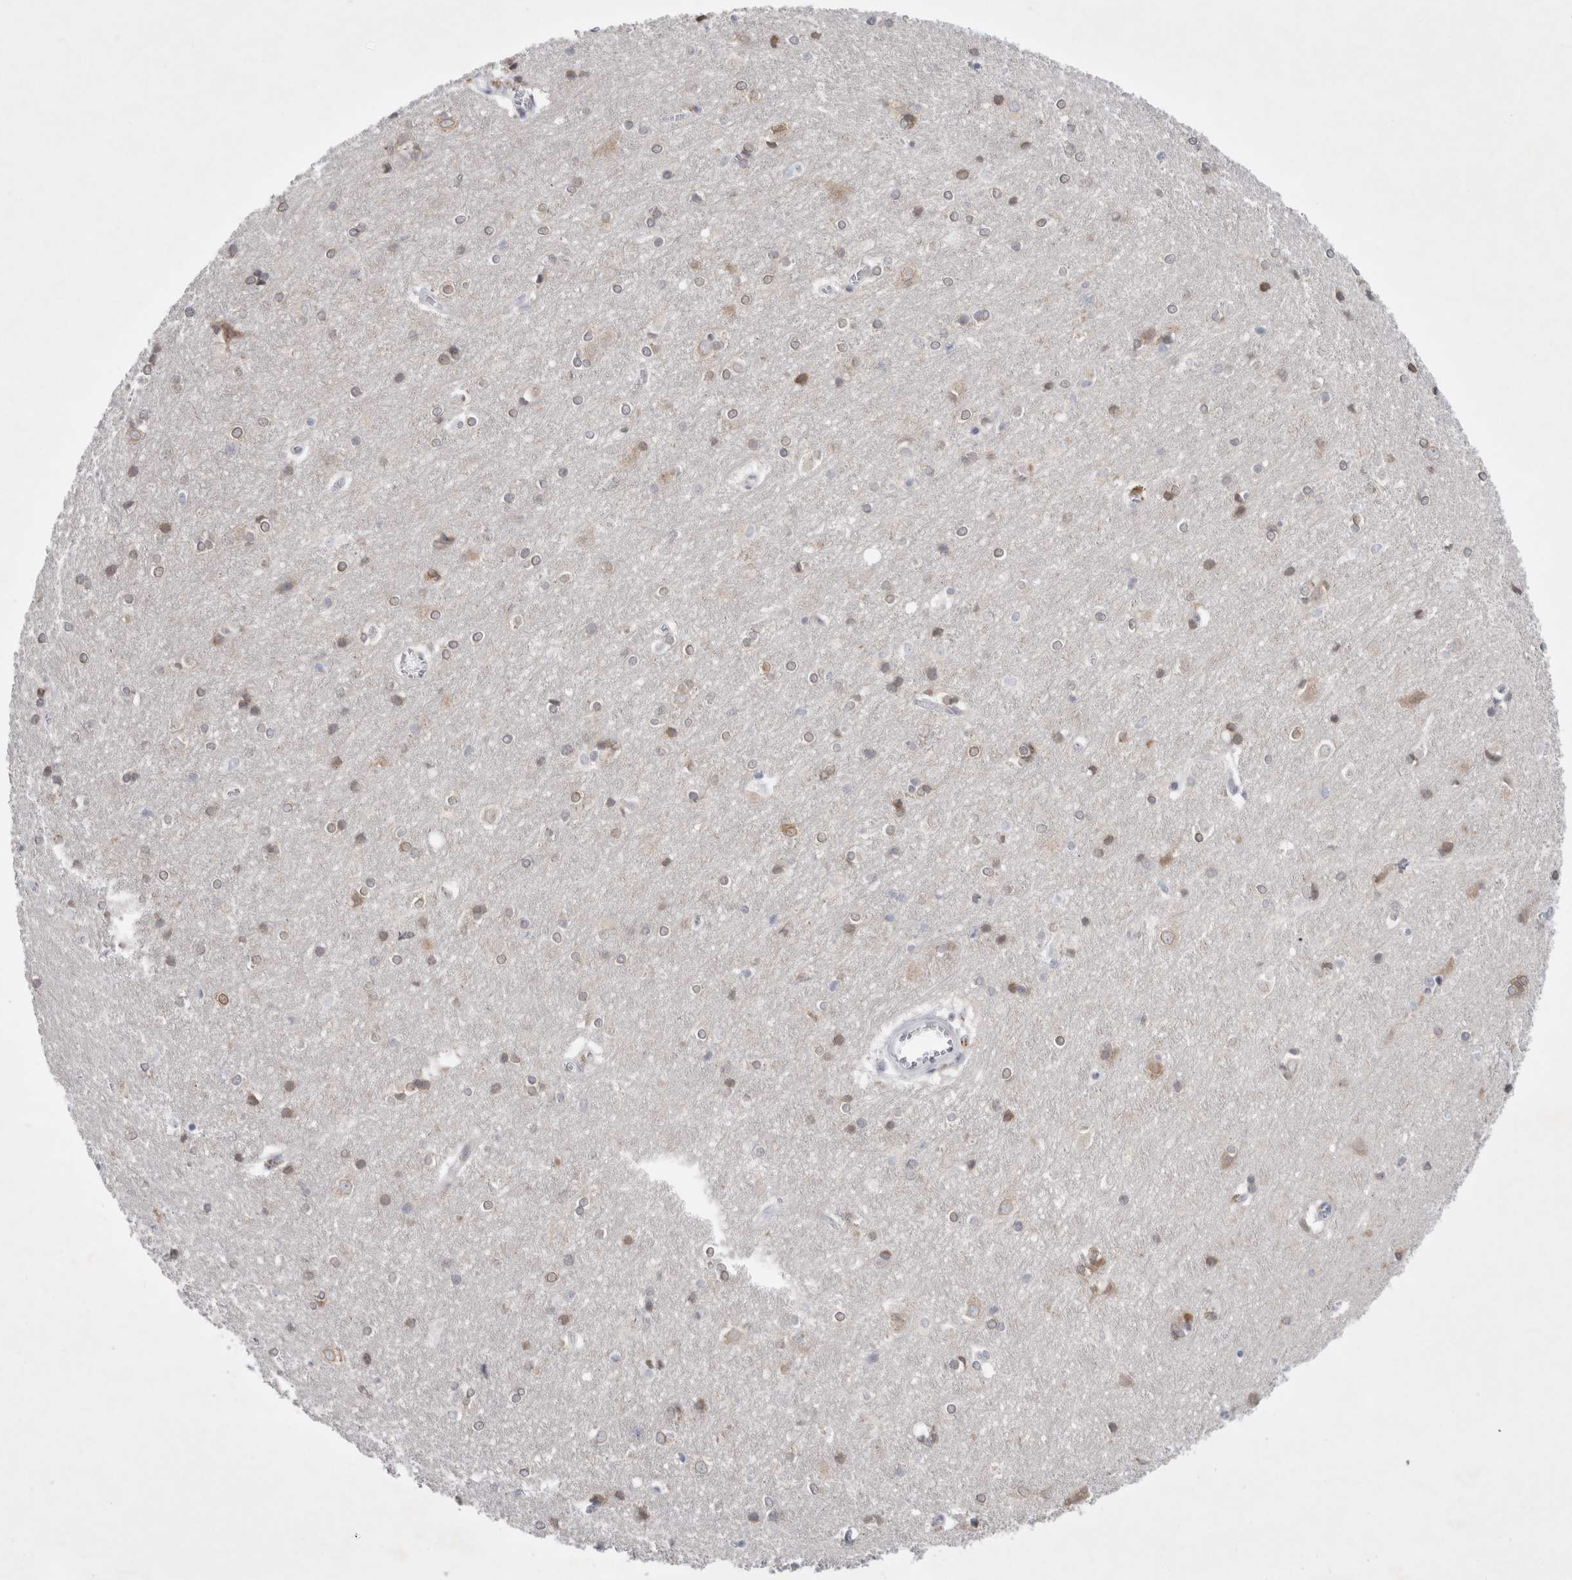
{"staining": {"intensity": "negative", "quantity": "none", "location": "none"}, "tissue": "cerebral cortex", "cell_type": "Endothelial cells", "image_type": "normal", "snomed": [{"axis": "morphology", "description": "Normal tissue, NOS"}, {"axis": "topography", "description": "Cerebral cortex"}], "caption": "Immunohistochemical staining of normal cerebral cortex shows no significant expression in endothelial cells. (DAB IHC, high magnification).", "gene": "NIPA1", "patient": {"sex": "male", "age": 54}}